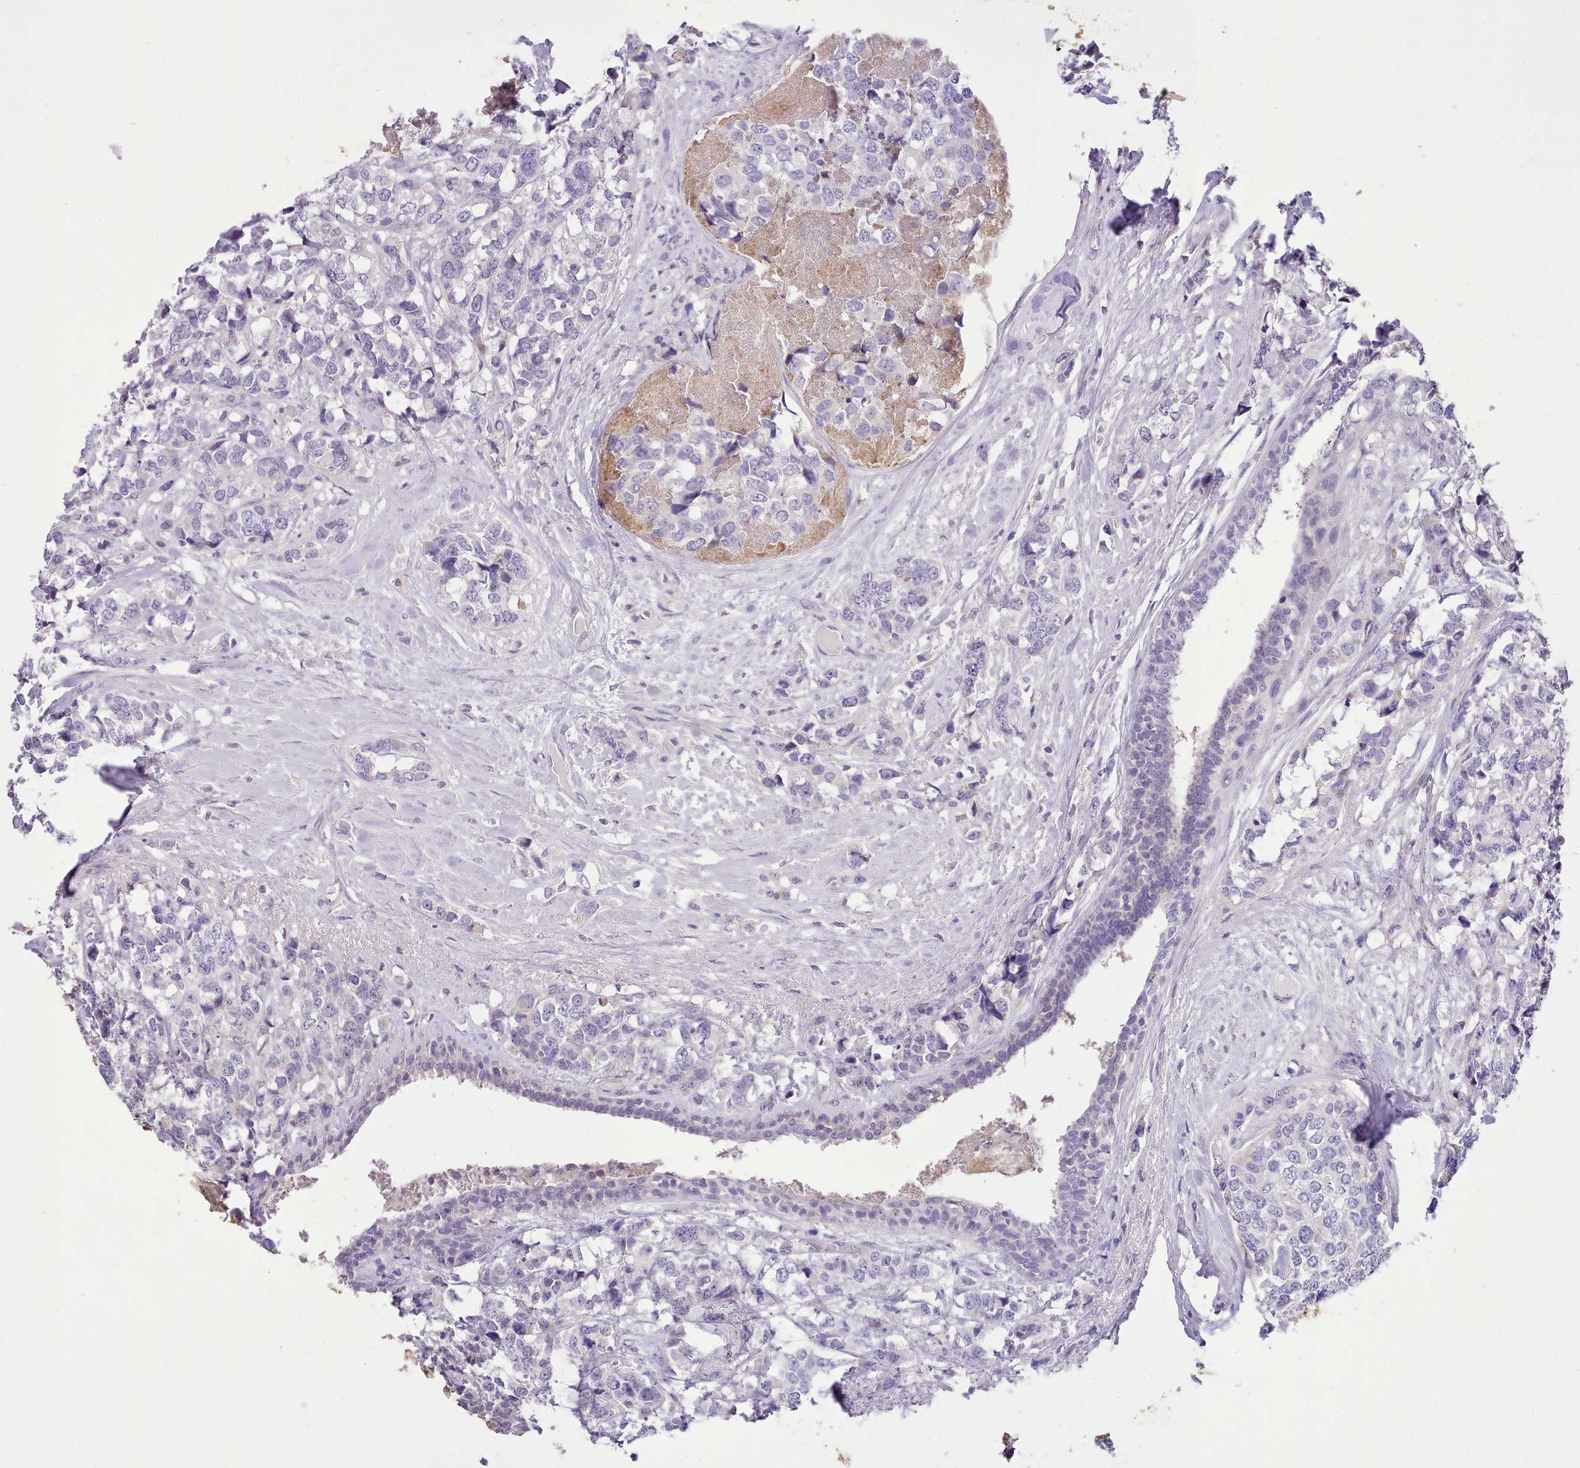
{"staining": {"intensity": "negative", "quantity": "none", "location": "none"}, "tissue": "breast cancer", "cell_type": "Tumor cells", "image_type": "cancer", "snomed": [{"axis": "morphology", "description": "Lobular carcinoma"}, {"axis": "topography", "description": "Breast"}], "caption": "An immunohistochemistry (IHC) image of breast lobular carcinoma is shown. There is no staining in tumor cells of breast lobular carcinoma. Nuclei are stained in blue.", "gene": "FAM83E", "patient": {"sex": "female", "age": 59}}